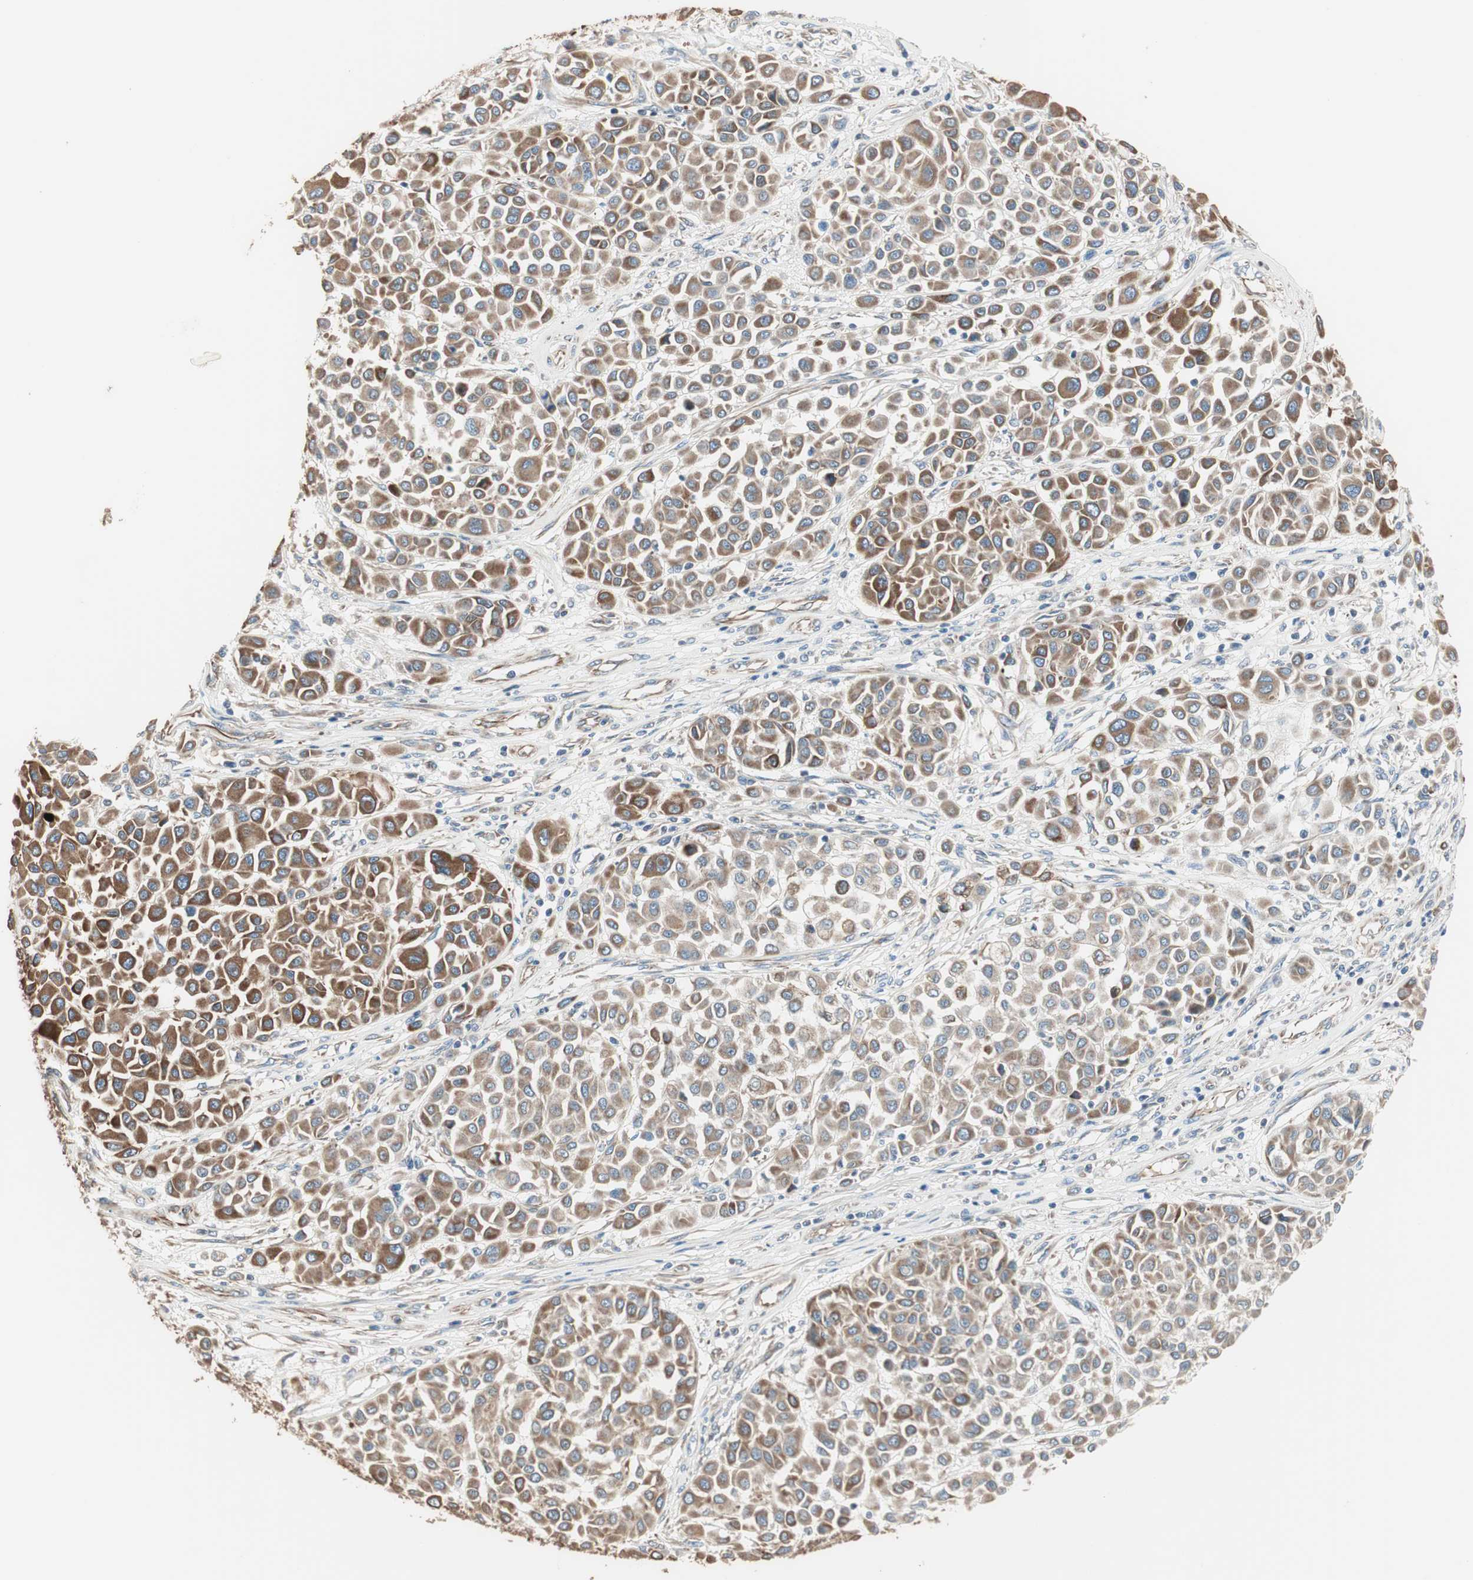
{"staining": {"intensity": "moderate", "quantity": "25%-75%", "location": "cytoplasmic/membranous"}, "tissue": "melanoma", "cell_type": "Tumor cells", "image_type": "cancer", "snomed": [{"axis": "morphology", "description": "Malignant melanoma, Metastatic site"}, {"axis": "topography", "description": "Soft tissue"}], "caption": "Brown immunohistochemical staining in malignant melanoma (metastatic site) exhibits moderate cytoplasmic/membranous staining in approximately 25%-75% of tumor cells.", "gene": "SRCIN1", "patient": {"sex": "male", "age": 41}}